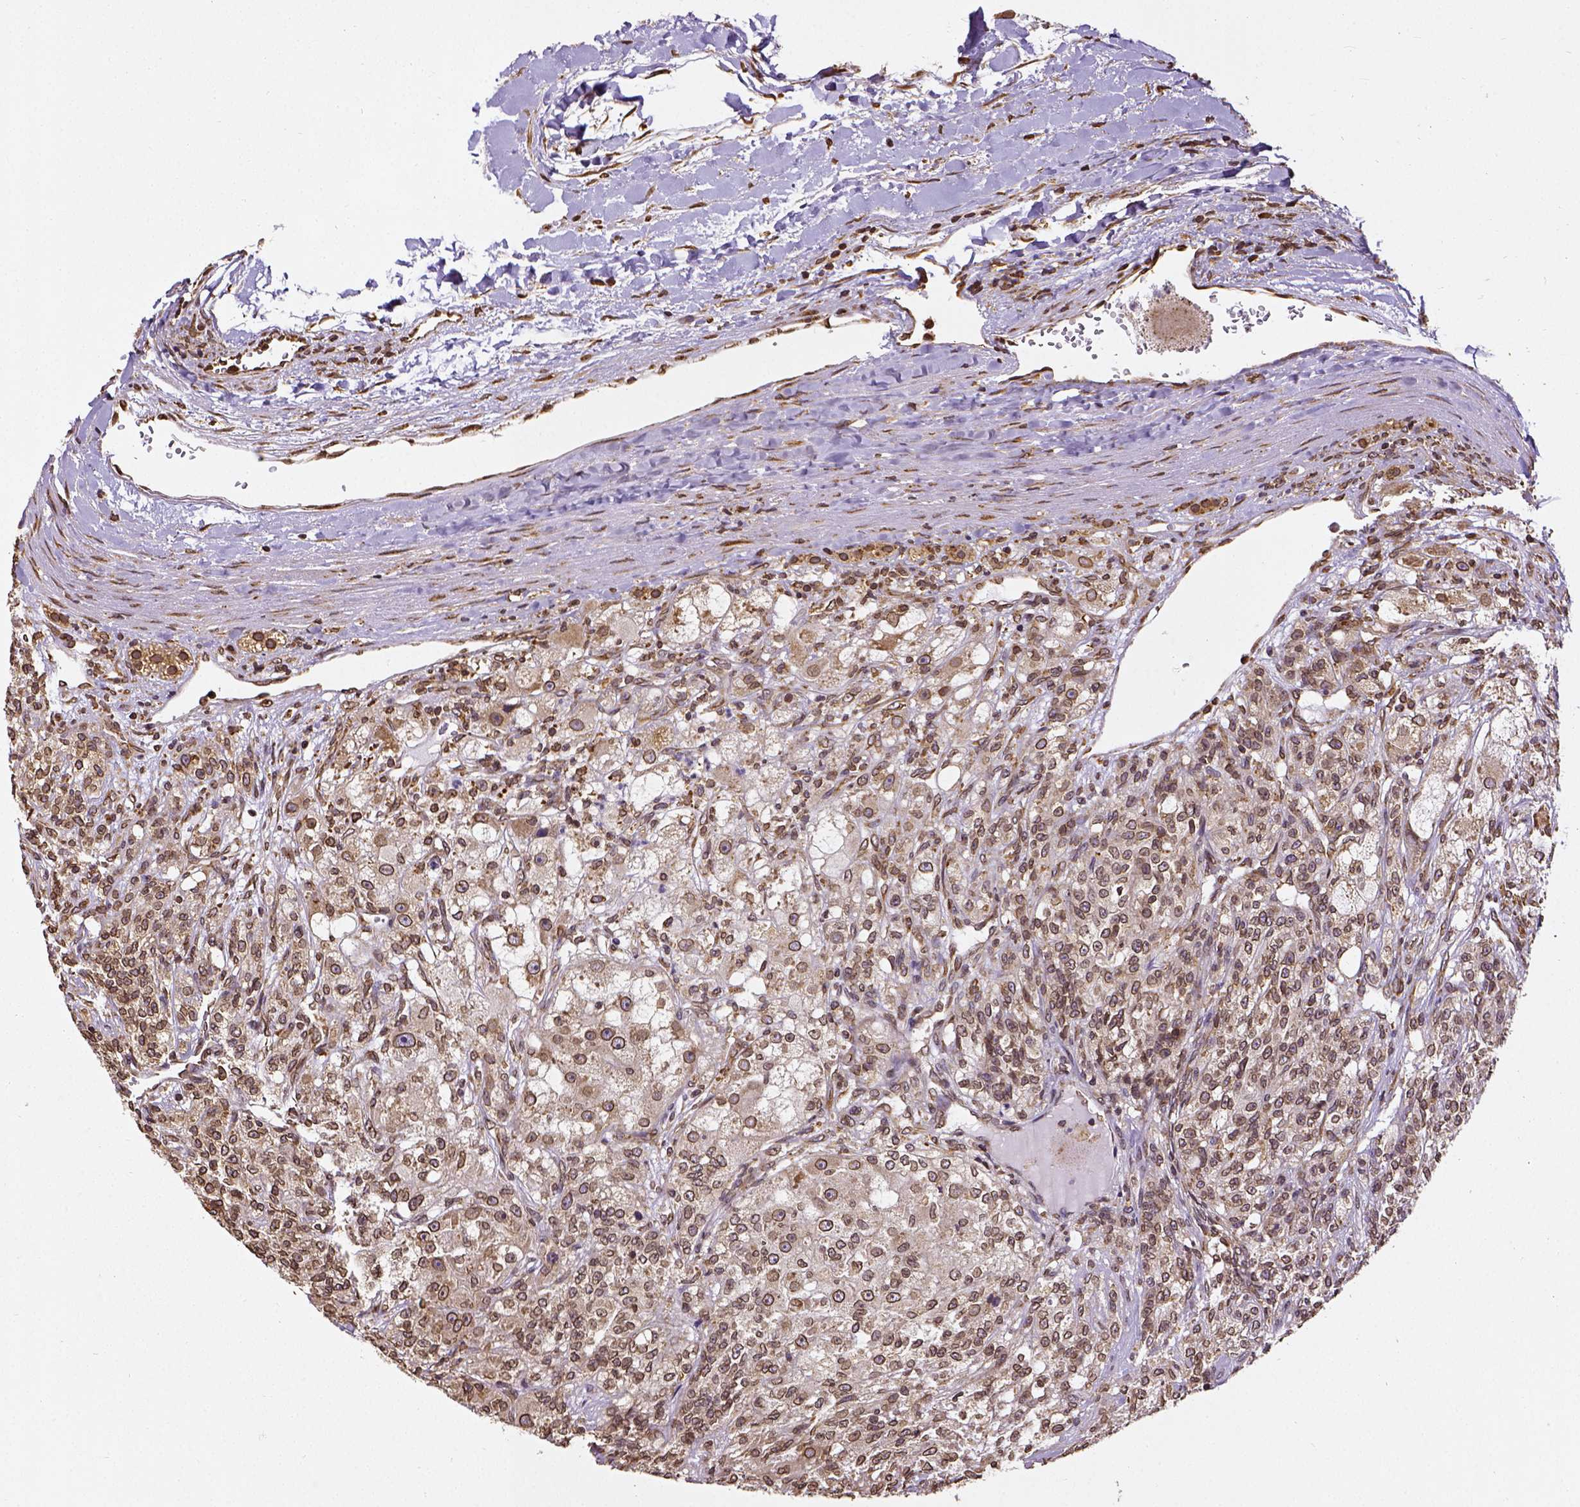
{"staining": {"intensity": "moderate", "quantity": ">75%", "location": "cytoplasmic/membranous,nuclear"}, "tissue": "renal cancer", "cell_type": "Tumor cells", "image_type": "cancer", "snomed": [{"axis": "morphology", "description": "Adenocarcinoma, NOS"}, {"axis": "topography", "description": "Kidney"}], "caption": "This histopathology image shows IHC staining of human renal cancer (adenocarcinoma), with medium moderate cytoplasmic/membranous and nuclear positivity in approximately >75% of tumor cells.", "gene": "MTDH", "patient": {"sex": "female", "age": 63}}